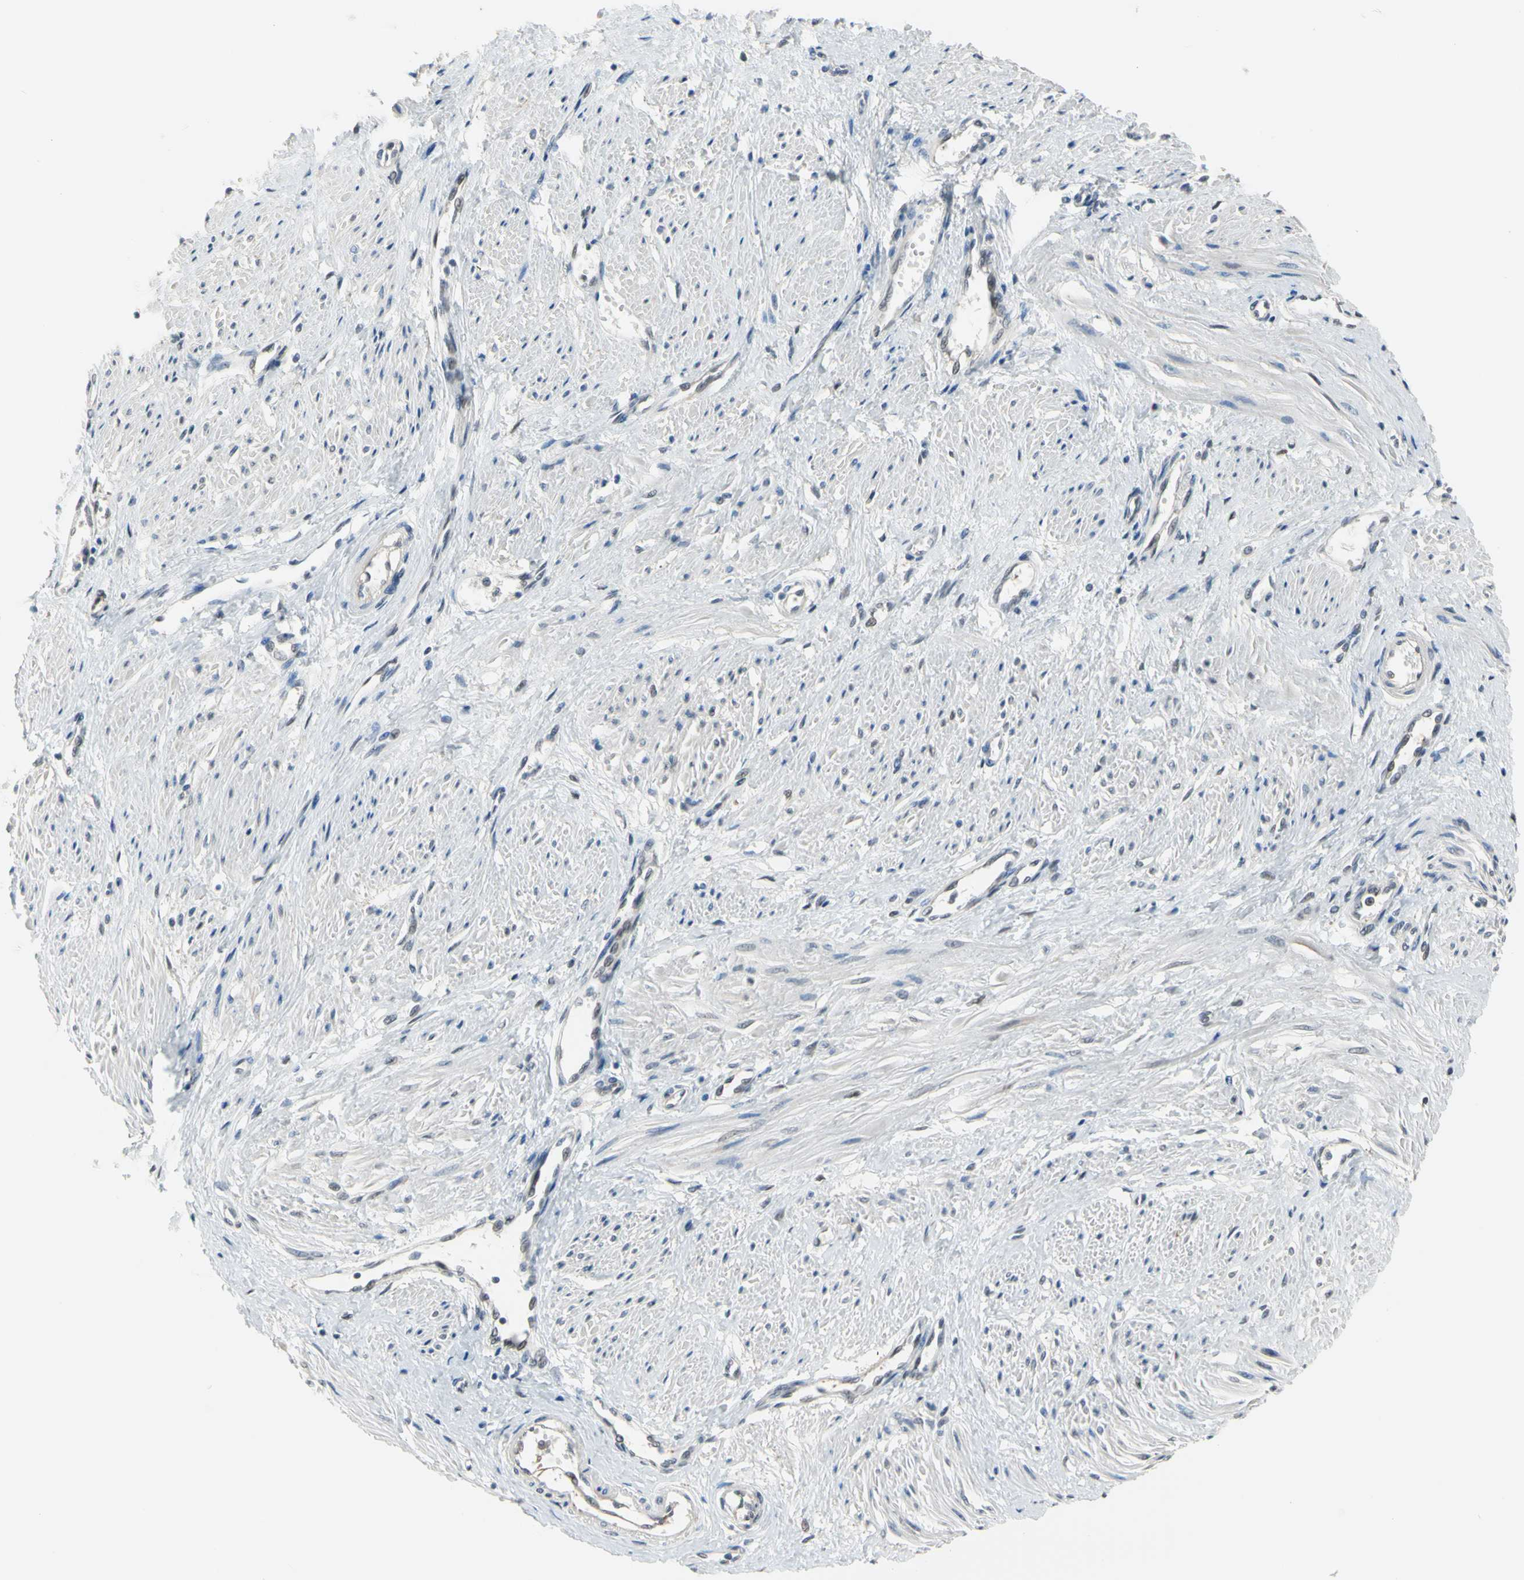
{"staining": {"intensity": "negative", "quantity": "none", "location": "none"}, "tissue": "smooth muscle", "cell_type": "Smooth muscle cells", "image_type": "normal", "snomed": [{"axis": "morphology", "description": "Normal tissue, NOS"}, {"axis": "topography", "description": "Smooth muscle"}, {"axis": "topography", "description": "Uterus"}], "caption": "An immunohistochemistry histopathology image of normal smooth muscle is shown. There is no staining in smooth muscle cells of smooth muscle.", "gene": "HSPA4", "patient": {"sex": "female", "age": 39}}